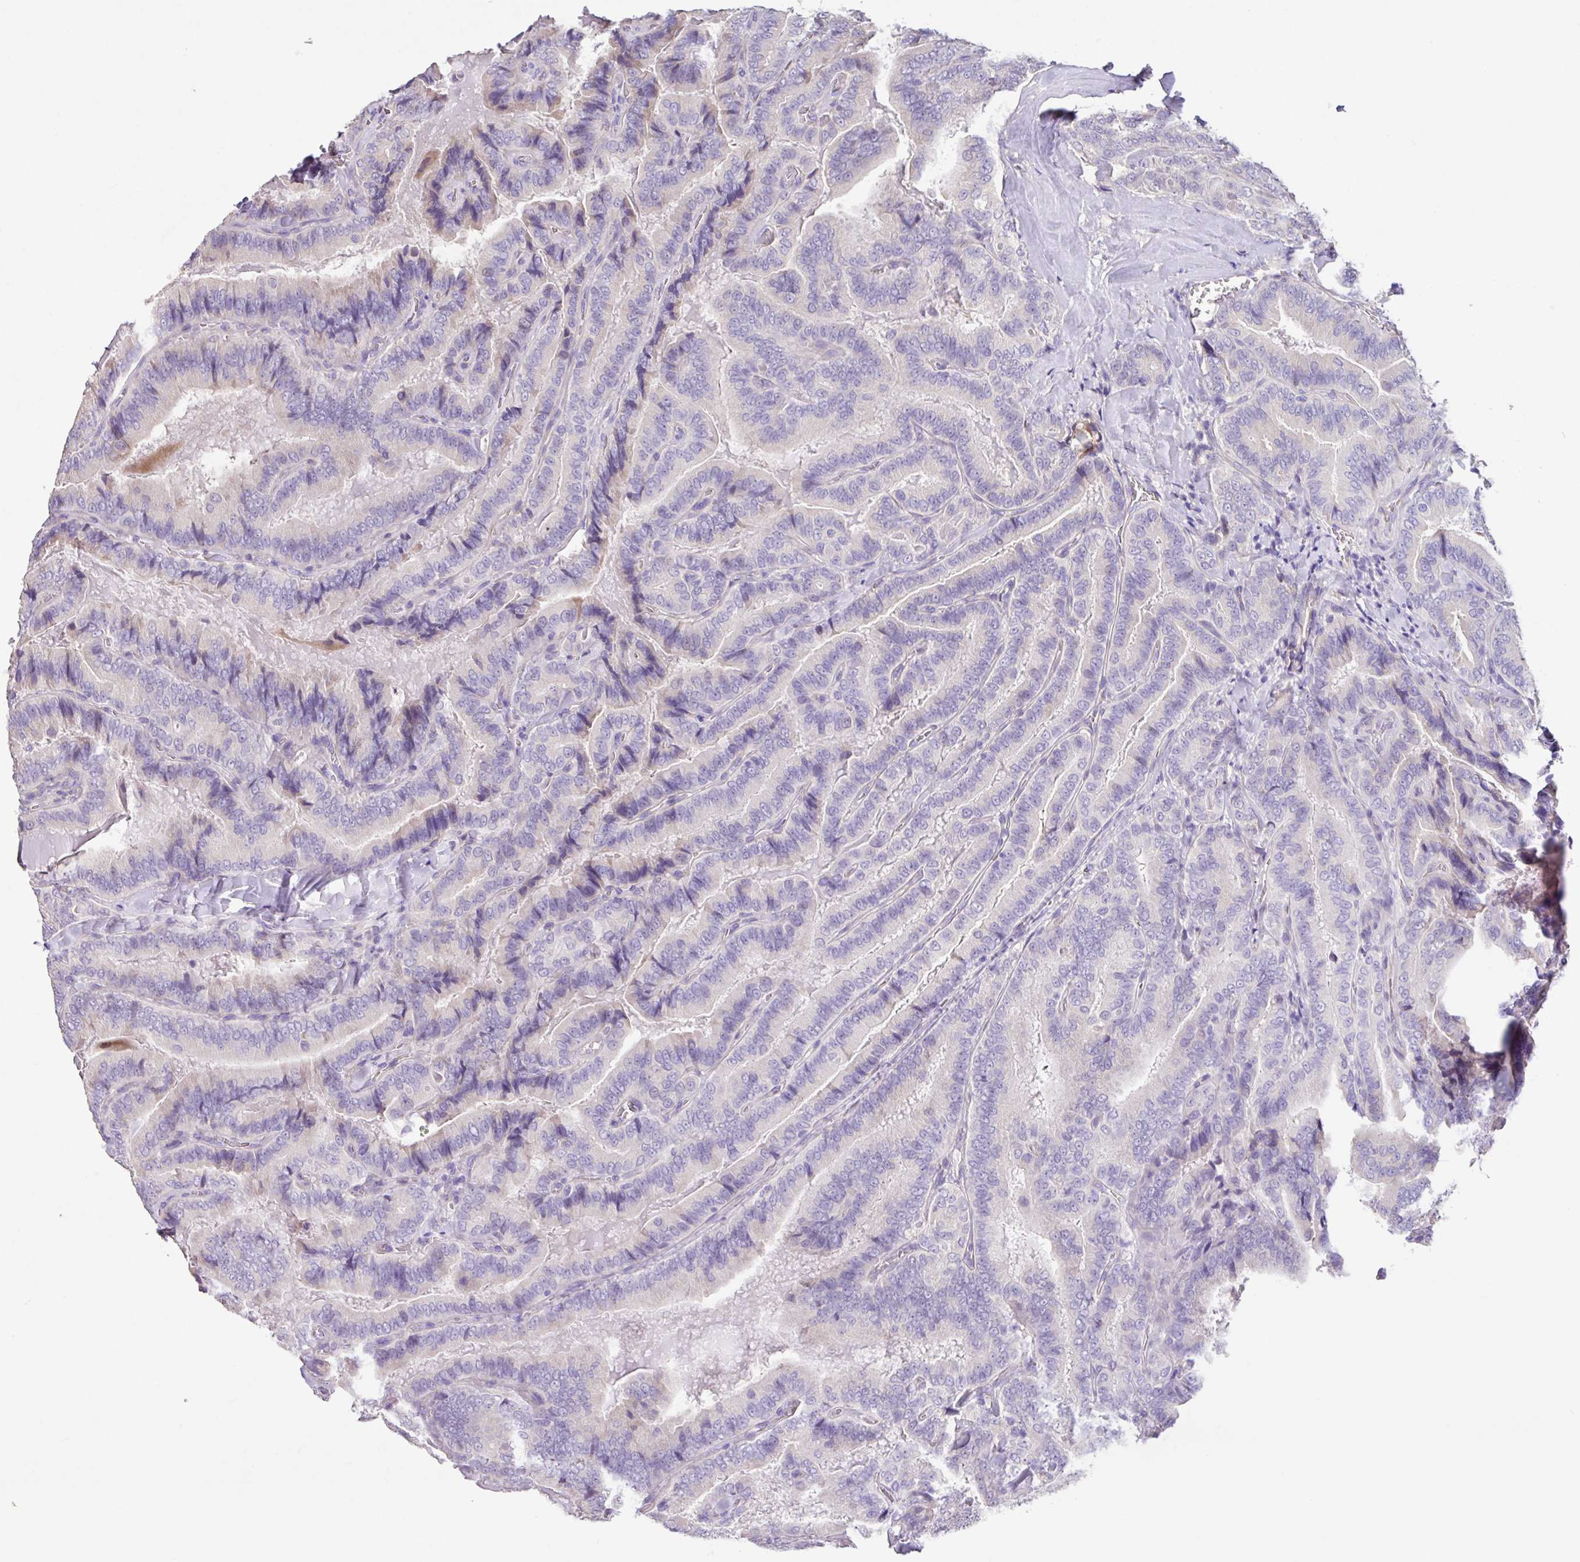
{"staining": {"intensity": "negative", "quantity": "none", "location": "none"}, "tissue": "thyroid cancer", "cell_type": "Tumor cells", "image_type": "cancer", "snomed": [{"axis": "morphology", "description": "Papillary adenocarcinoma, NOS"}, {"axis": "topography", "description": "Thyroid gland"}], "caption": "DAB (3,3'-diaminobenzidine) immunohistochemical staining of papillary adenocarcinoma (thyroid) shows no significant expression in tumor cells.", "gene": "ZG16", "patient": {"sex": "male", "age": 61}}